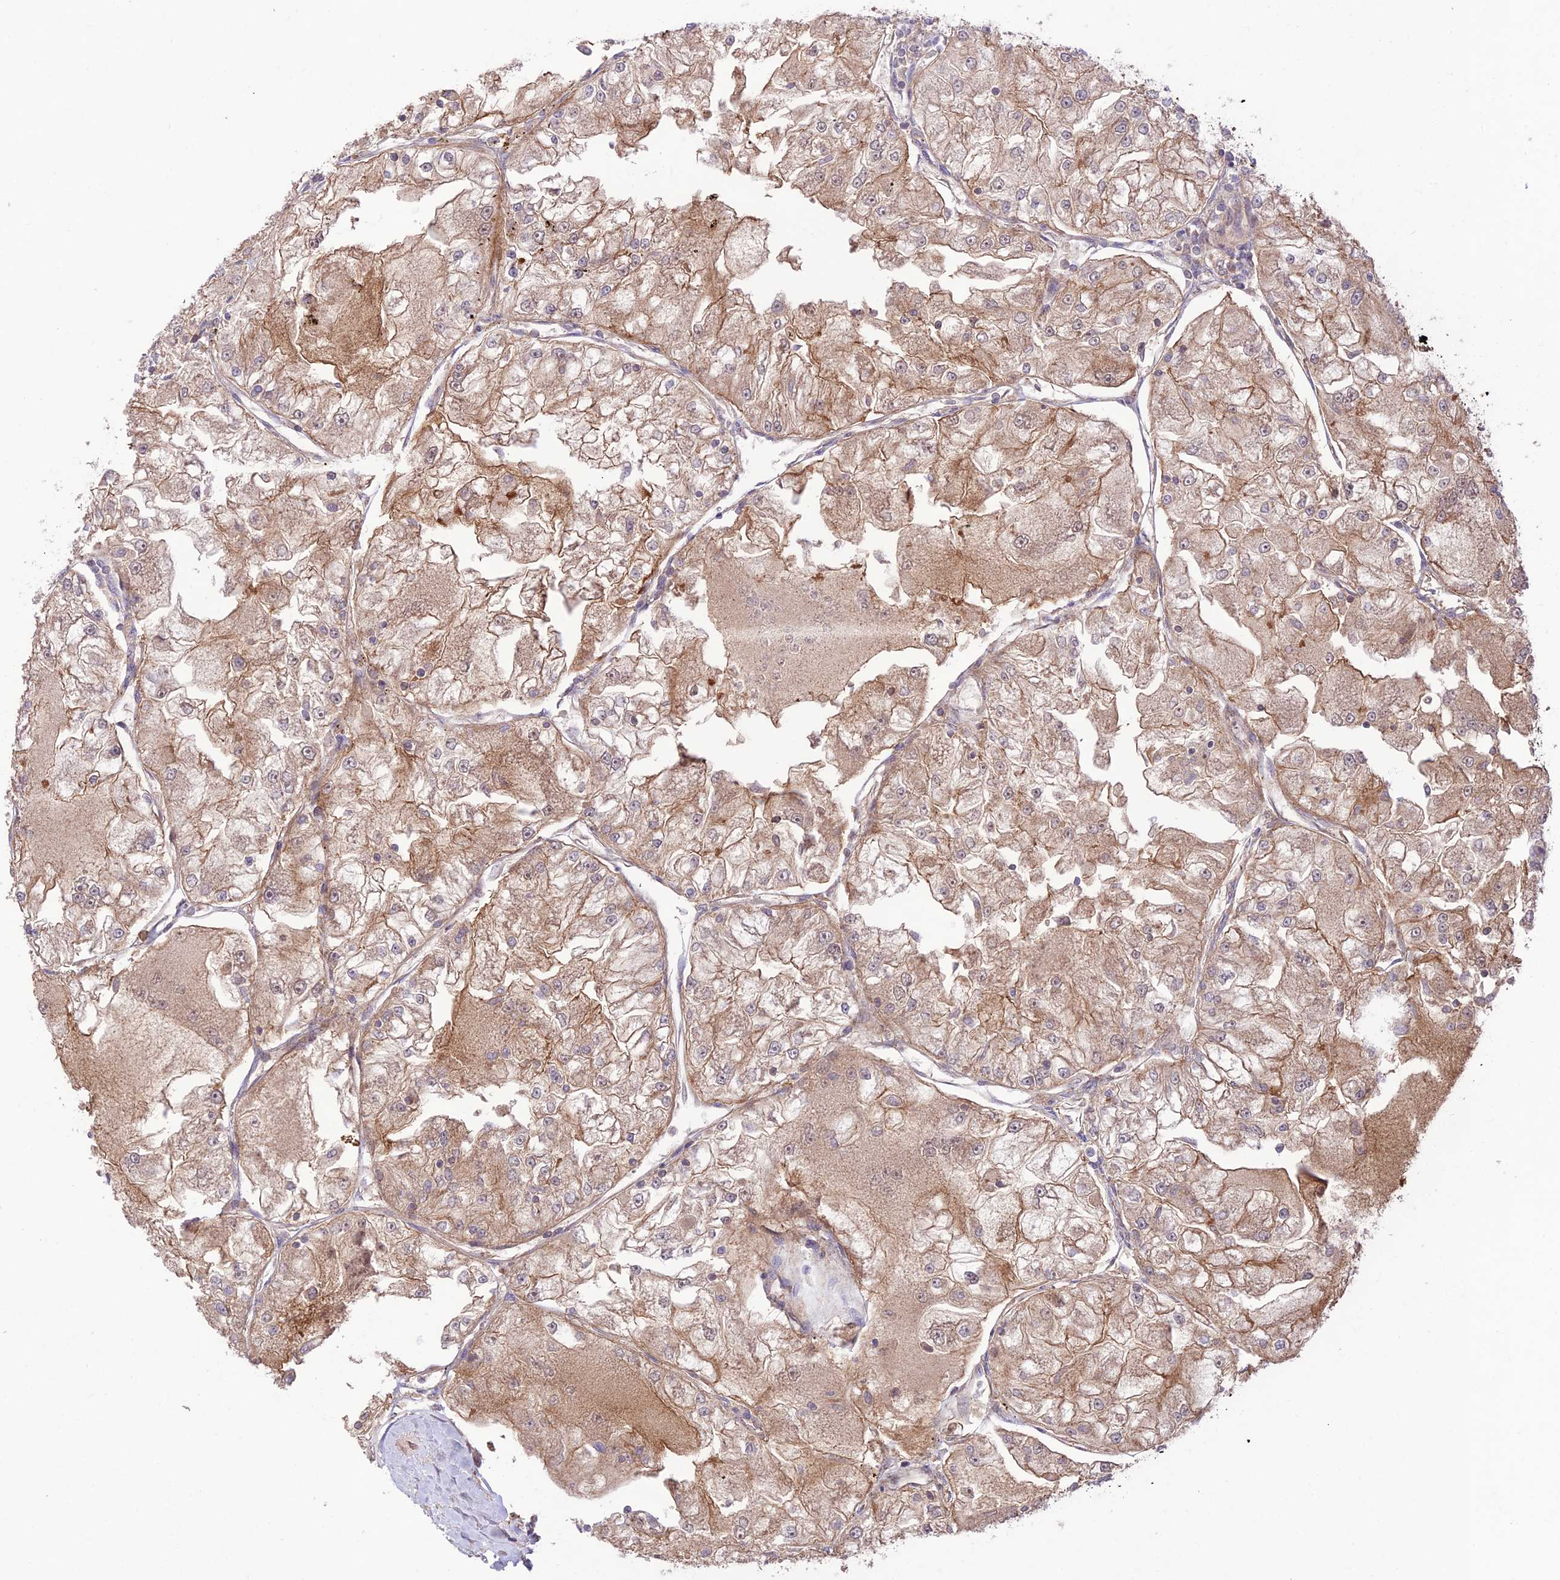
{"staining": {"intensity": "weak", "quantity": ">75%", "location": "cytoplasmic/membranous"}, "tissue": "renal cancer", "cell_type": "Tumor cells", "image_type": "cancer", "snomed": [{"axis": "morphology", "description": "Adenocarcinoma, NOS"}, {"axis": "topography", "description": "Kidney"}], "caption": "High-magnification brightfield microscopy of adenocarcinoma (renal) stained with DAB (3,3'-diaminobenzidine) (brown) and counterstained with hematoxylin (blue). tumor cells exhibit weak cytoplasmic/membranous positivity is identified in approximately>75% of cells. The protein is shown in brown color, while the nuclei are stained blue.", "gene": "FCHSD1", "patient": {"sex": "female", "age": 72}}